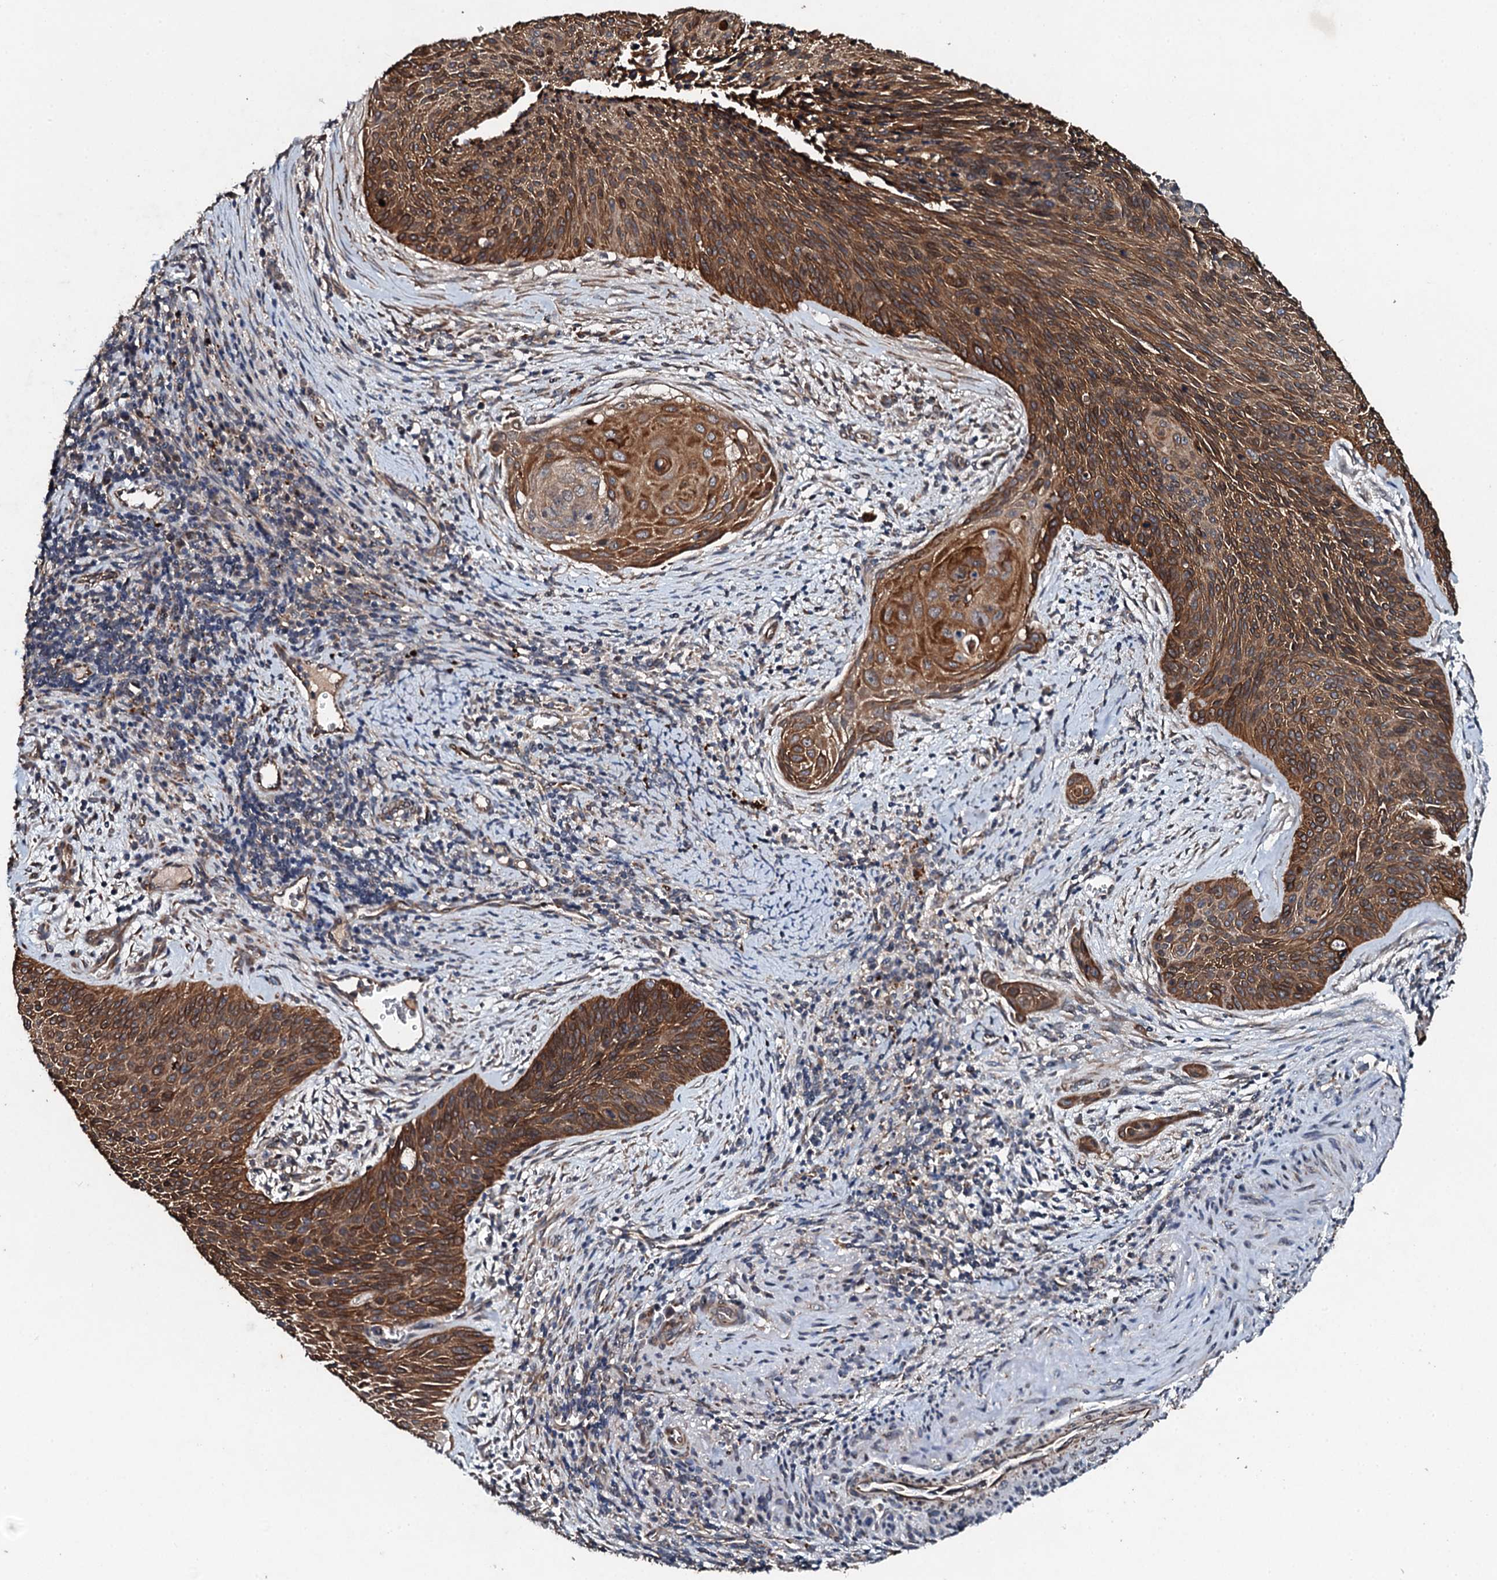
{"staining": {"intensity": "moderate", "quantity": ">75%", "location": "cytoplasmic/membranous,nuclear"}, "tissue": "cervical cancer", "cell_type": "Tumor cells", "image_type": "cancer", "snomed": [{"axis": "morphology", "description": "Squamous cell carcinoma, NOS"}, {"axis": "topography", "description": "Cervix"}], "caption": "Cervical cancer (squamous cell carcinoma) stained with a brown dye reveals moderate cytoplasmic/membranous and nuclear positive expression in approximately >75% of tumor cells.", "gene": "ADAMTS10", "patient": {"sex": "female", "age": 55}}